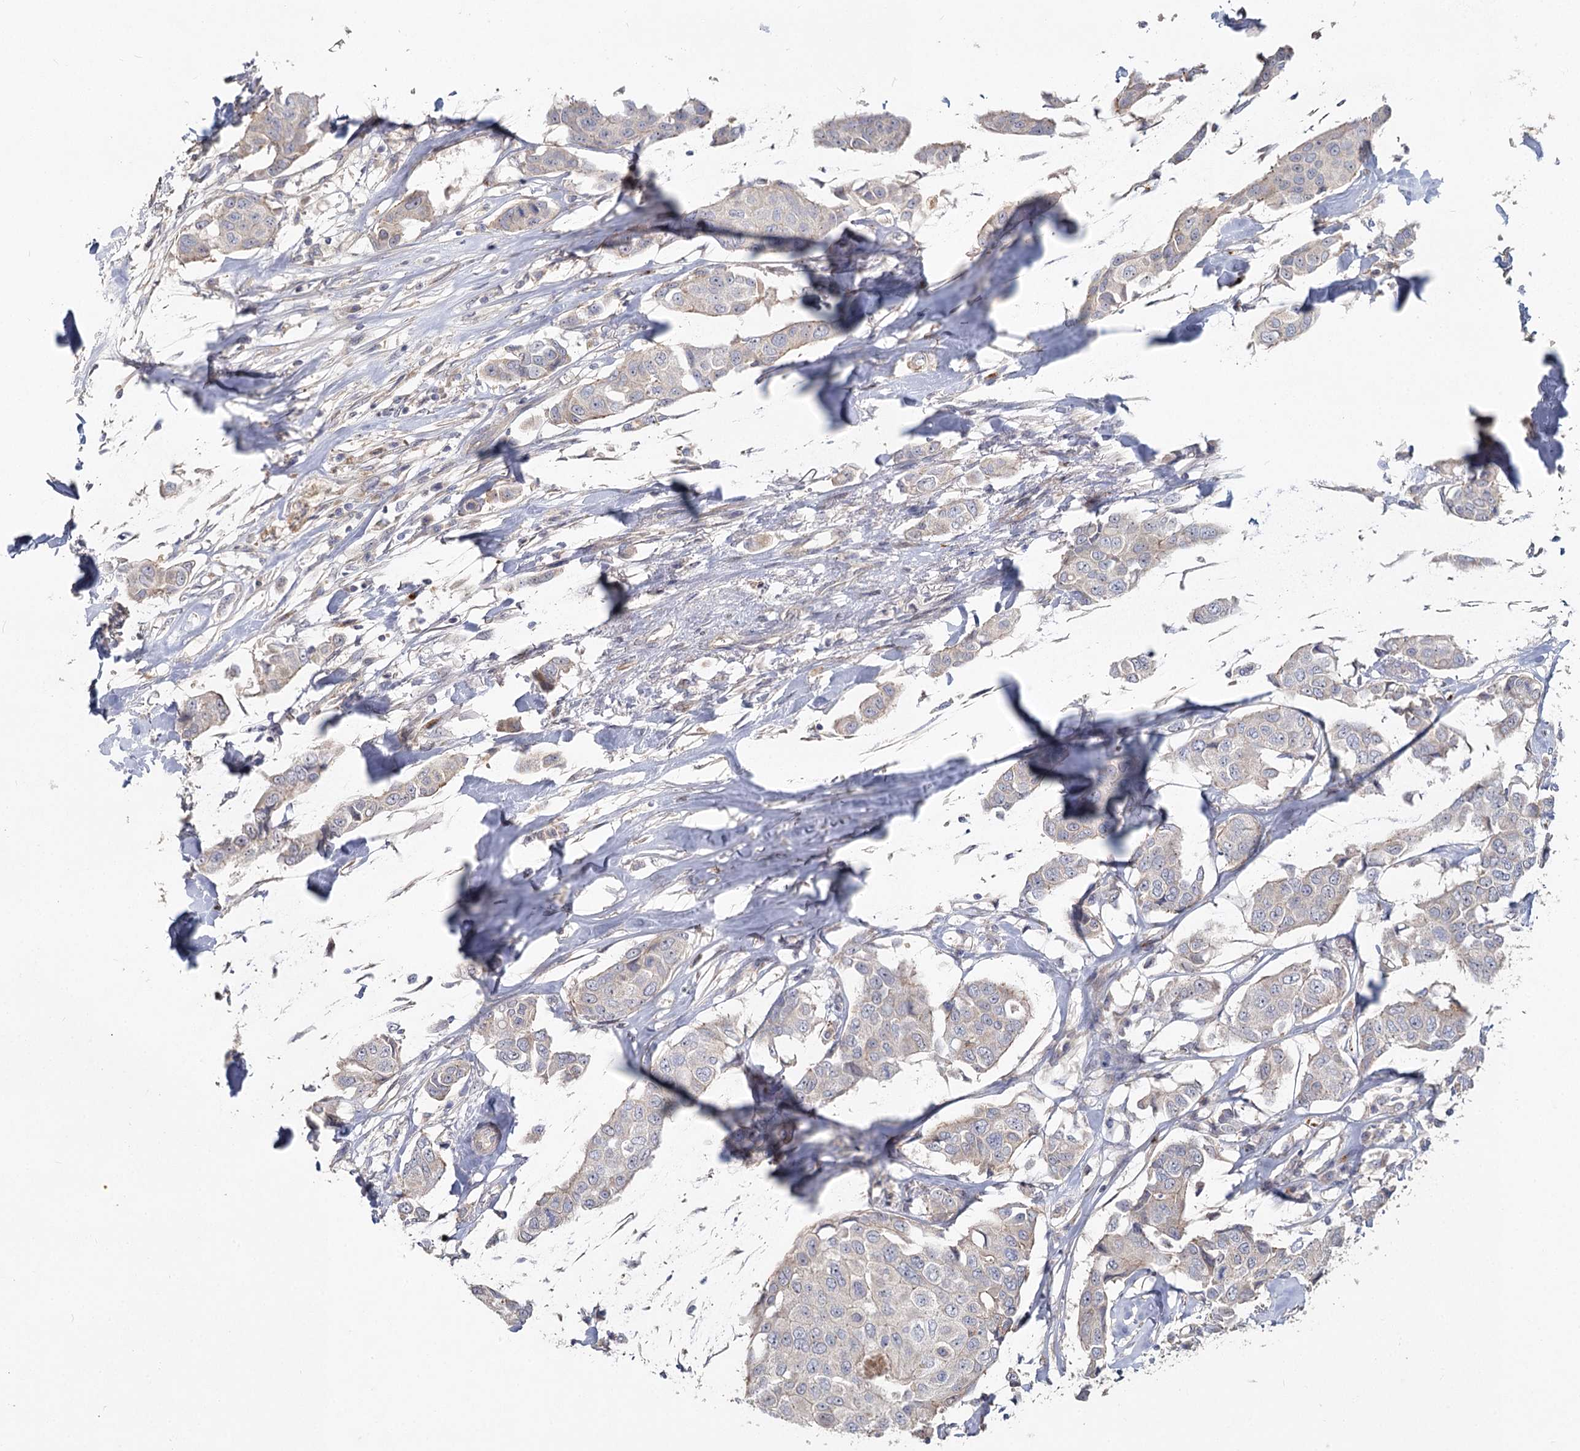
{"staining": {"intensity": "negative", "quantity": "none", "location": "none"}, "tissue": "breast cancer", "cell_type": "Tumor cells", "image_type": "cancer", "snomed": [{"axis": "morphology", "description": "Duct carcinoma"}, {"axis": "topography", "description": "Breast"}], "caption": "Immunohistochemical staining of human breast cancer (intraductal carcinoma) exhibits no significant positivity in tumor cells.", "gene": "ANGPTL5", "patient": {"sex": "female", "age": 80}}